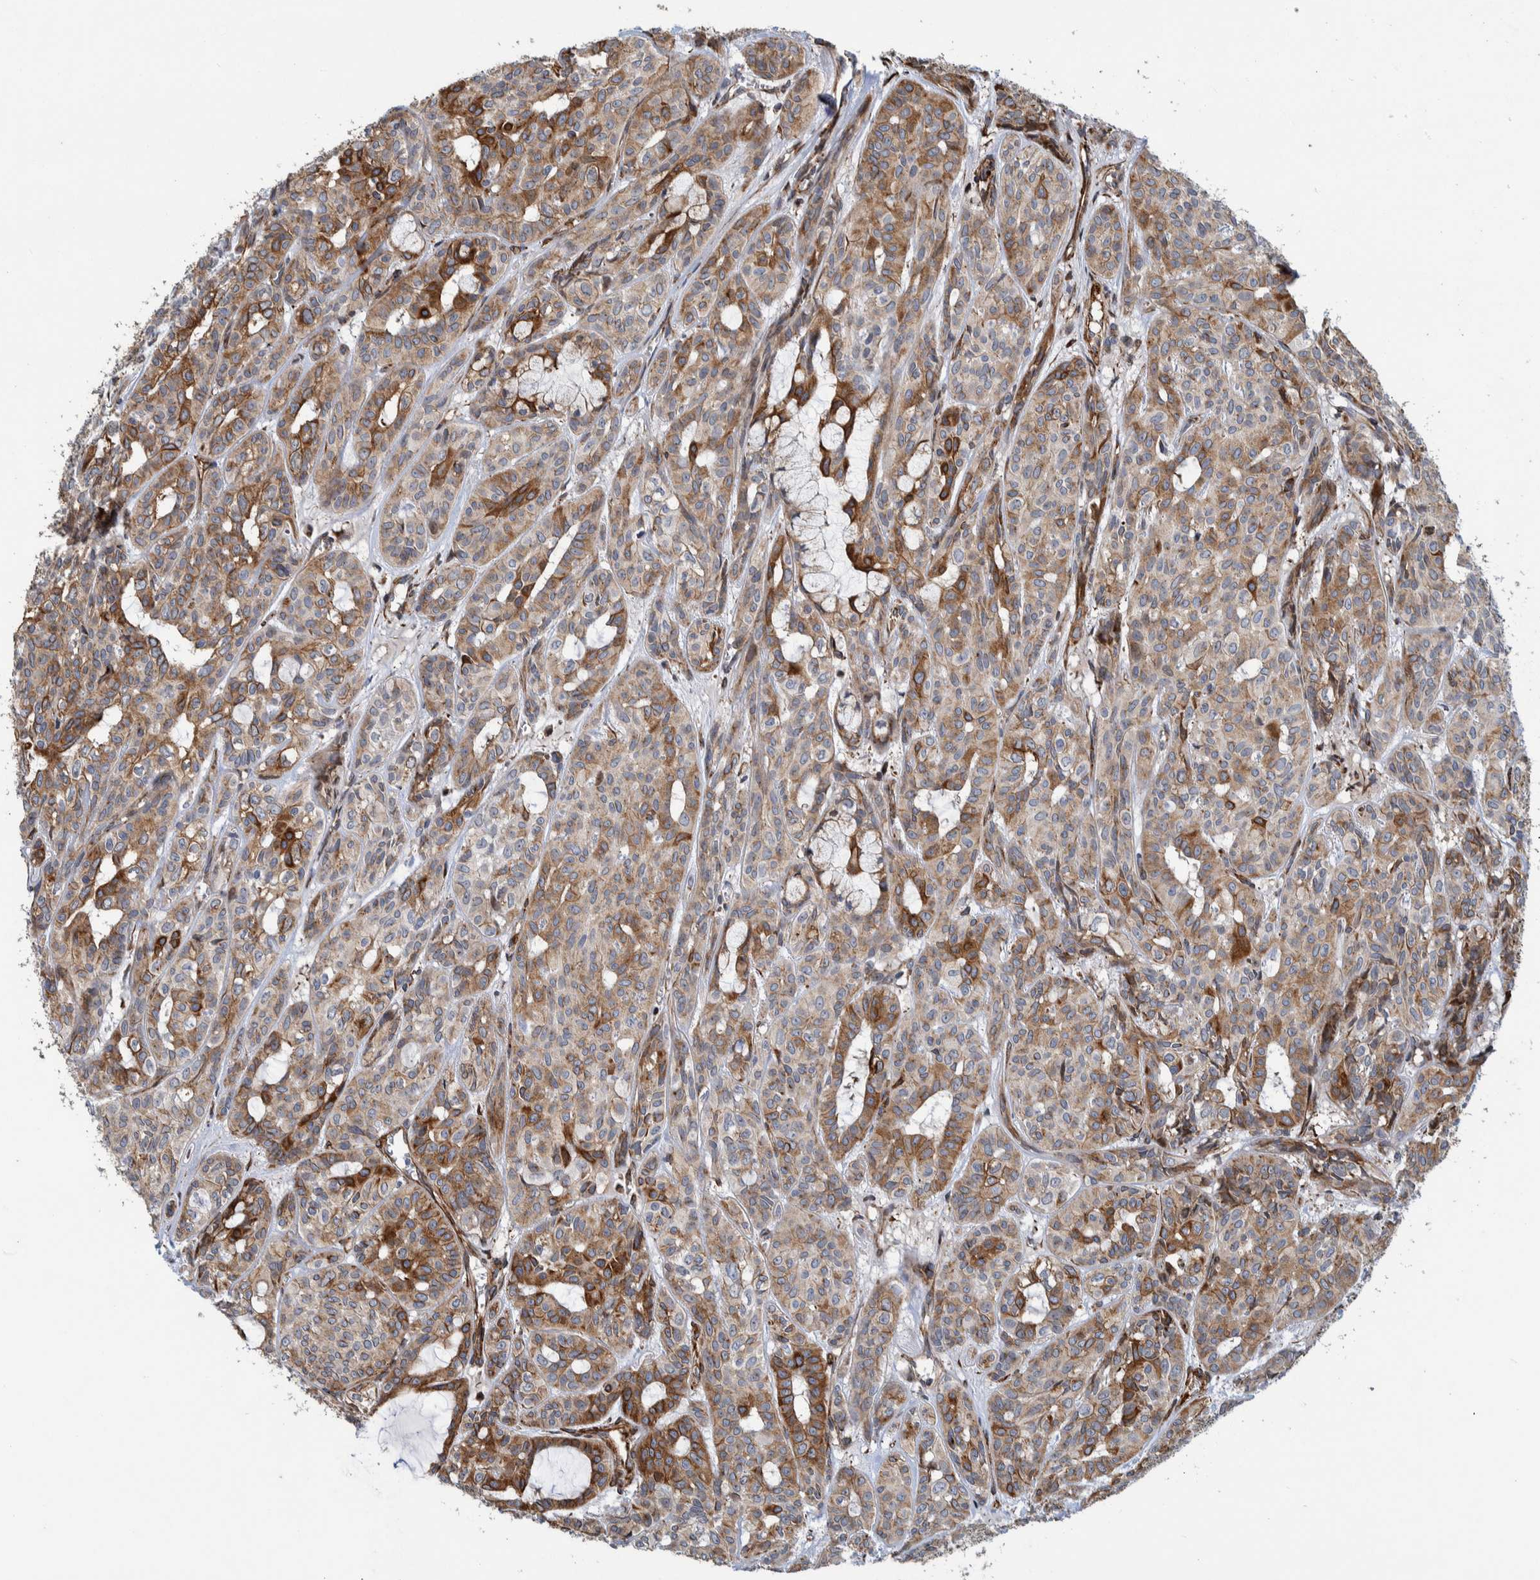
{"staining": {"intensity": "moderate", "quantity": ">75%", "location": "cytoplasmic/membranous"}, "tissue": "head and neck cancer", "cell_type": "Tumor cells", "image_type": "cancer", "snomed": [{"axis": "morphology", "description": "Adenocarcinoma, NOS"}, {"axis": "topography", "description": "Salivary gland, NOS"}, {"axis": "topography", "description": "Head-Neck"}], "caption": "Immunohistochemistry (IHC) image of human head and neck cancer stained for a protein (brown), which demonstrates medium levels of moderate cytoplasmic/membranous staining in approximately >75% of tumor cells.", "gene": "CCDC57", "patient": {"sex": "female", "age": 76}}